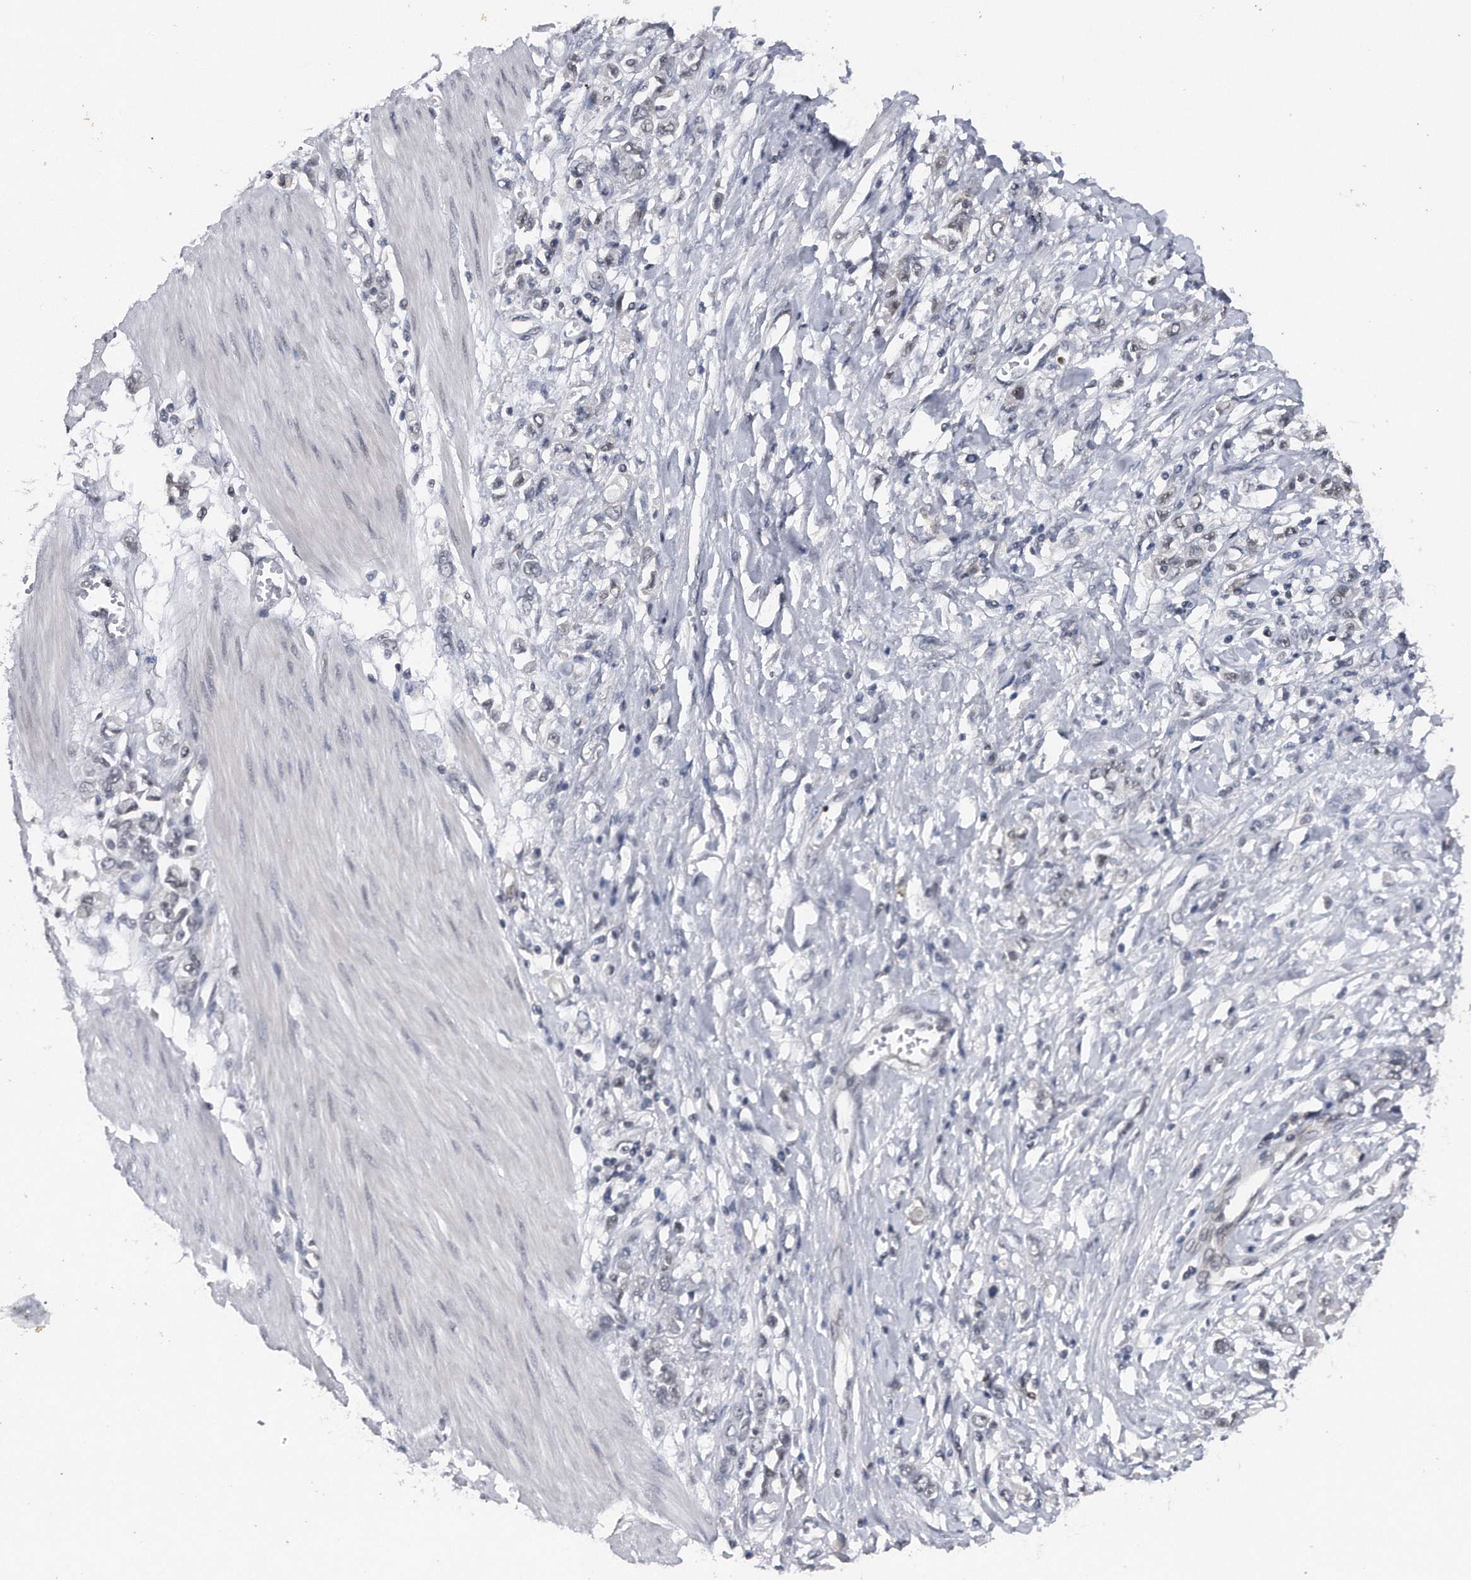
{"staining": {"intensity": "weak", "quantity": "<25%", "location": "nuclear"}, "tissue": "stomach cancer", "cell_type": "Tumor cells", "image_type": "cancer", "snomed": [{"axis": "morphology", "description": "Adenocarcinoma, NOS"}, {"axis": "topography", "description": "Stomach"}], "caption": "Tumor cells show no significant positivity in stomach cancer (adenocarcinoma).", "gene": "VIRMA", "patient": {"sex": "female", "age": 76}}